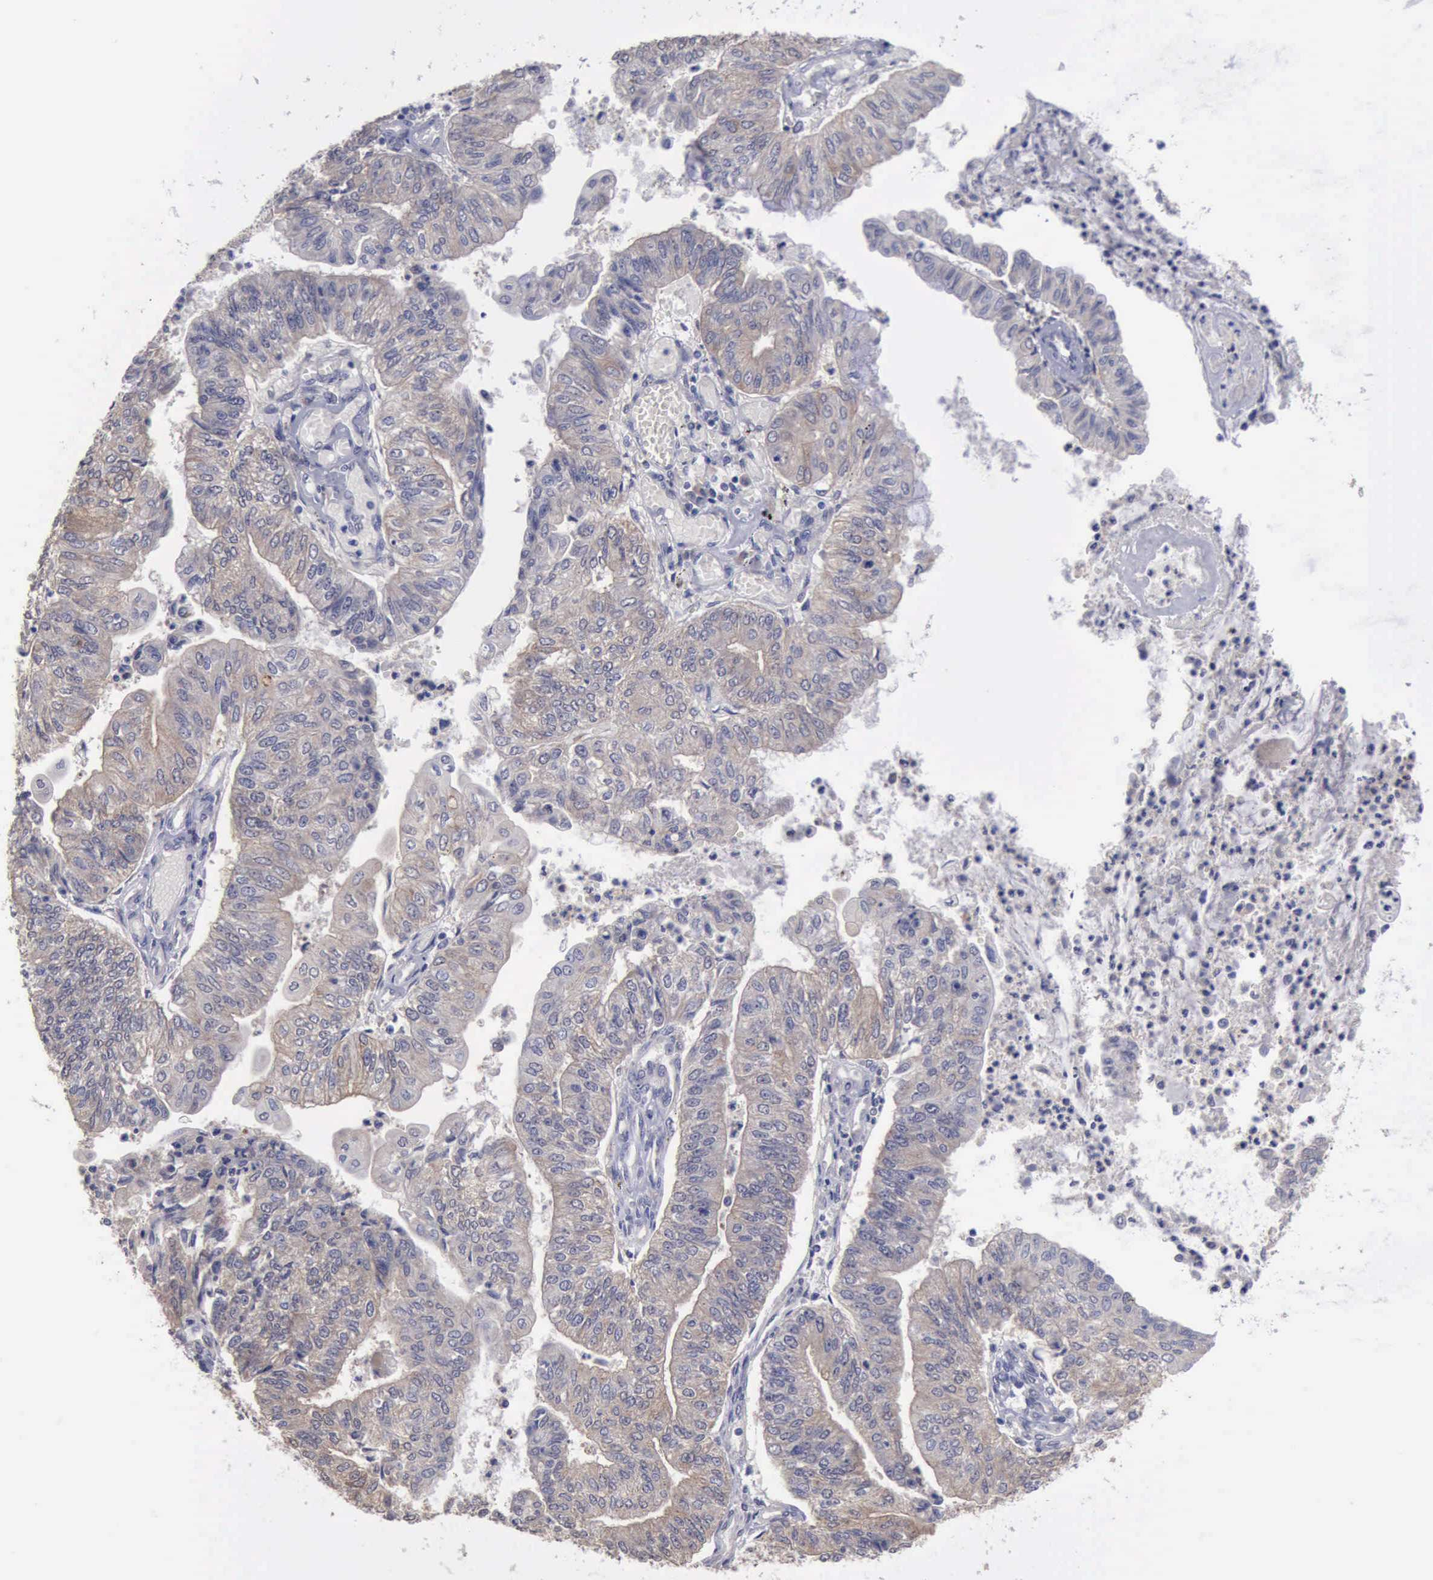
{"staining": {"intensity": "weak", "quantity": "25%-75%", "location": "cytoplasmic/membranous"}, "tissue": "endometrial cancer", "cell_type": "Tumor cells", "image_type": "cancer", "snomed": [{"axis": "morphology", "description": "Adenocarcinoma, NOS"}, {"axis": "topography", "description": "Endometrium"}], "caption": "A photomicrograph showing weak cytoplasmic/membranous staining in about 25%-75% of tumor cells in endometrial cancer (adenocarcinoma), as visualized by brown immunohistochemical staining.", "gene": "PHKA1", "patient": {"sex": "female", "age": 59}}